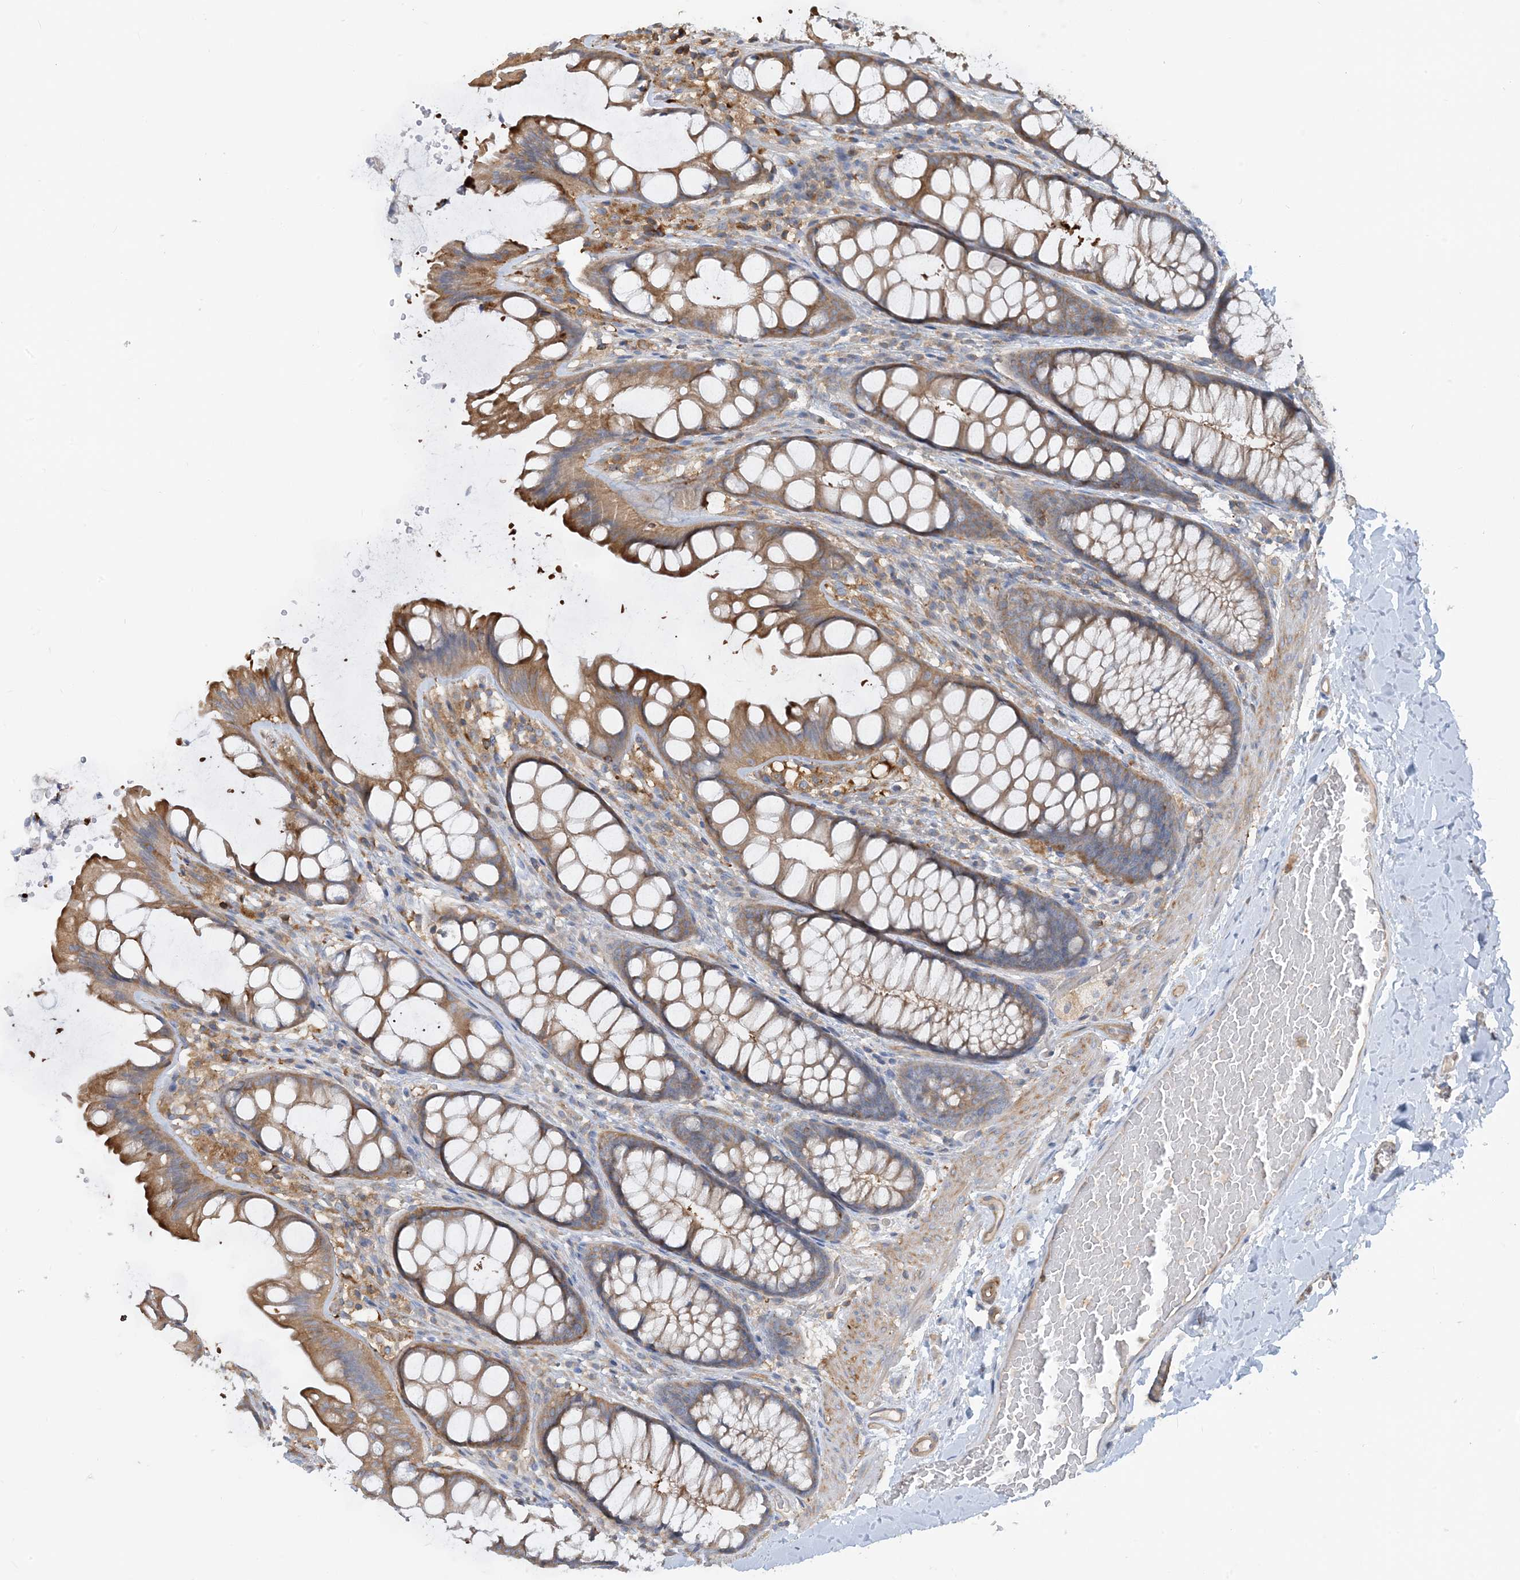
{"staining": {"intensity": "moderate", "quantity": "25%-75%", "location": "cytoplasmic/membranous"}, "tissue": "colon", "cell_type": "Endothelial cells", "image_type": "normal", "snomed": [{"axis": "morphology", "description": "Normal tissue, NOS"}, {"axis": "topography", "description": "Colon"}], "caption": "A brown stain shows moderate cytoplasmic/membranous staining of a protein in endothelial cells of benign human colon.", "gene": "SFMBT2", "patient": {"sex": "male", "age": 47}}